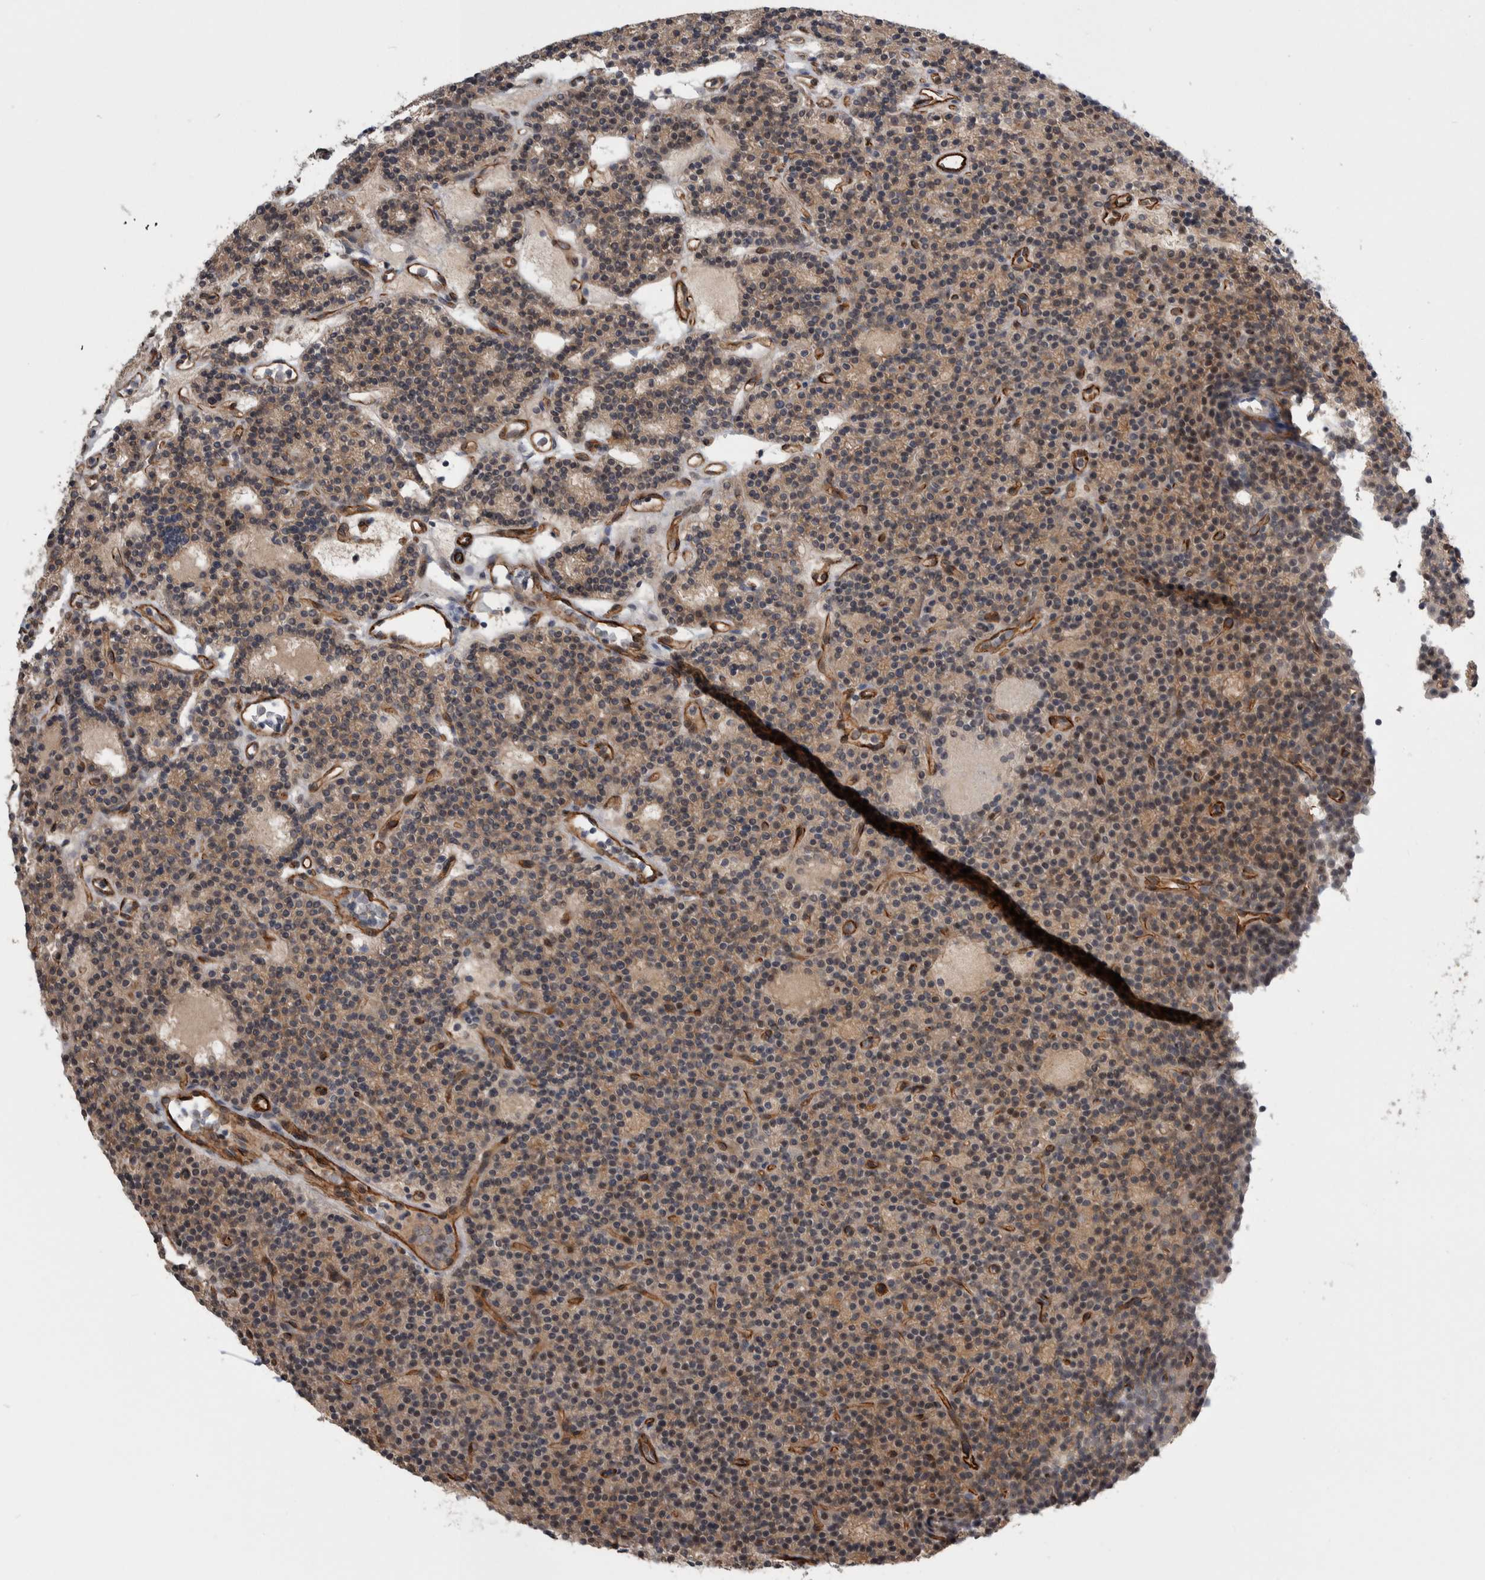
{"staining": {"intensity": "weak", "quantity": "25%-75%", "location": "cytoplasmic/membranous"}, "tissue": "parathyroid gland", "cell_type": "Glandular cells", "image_type": "normal", "snomed": [{"axis": "morphology", "description": "Normal tissue, NOS"}, {"axis": "topography", "description": "Parathyroid gland"}], "caption": "This is a histology image of immunohistochemistry (IHC) staining of normal parathyroid gland, which shows weak staining in the cytoplasmic/membranous of glandular cells.", "gene": "PRDM4", "patient": {"sex": "male", "age": 75}}